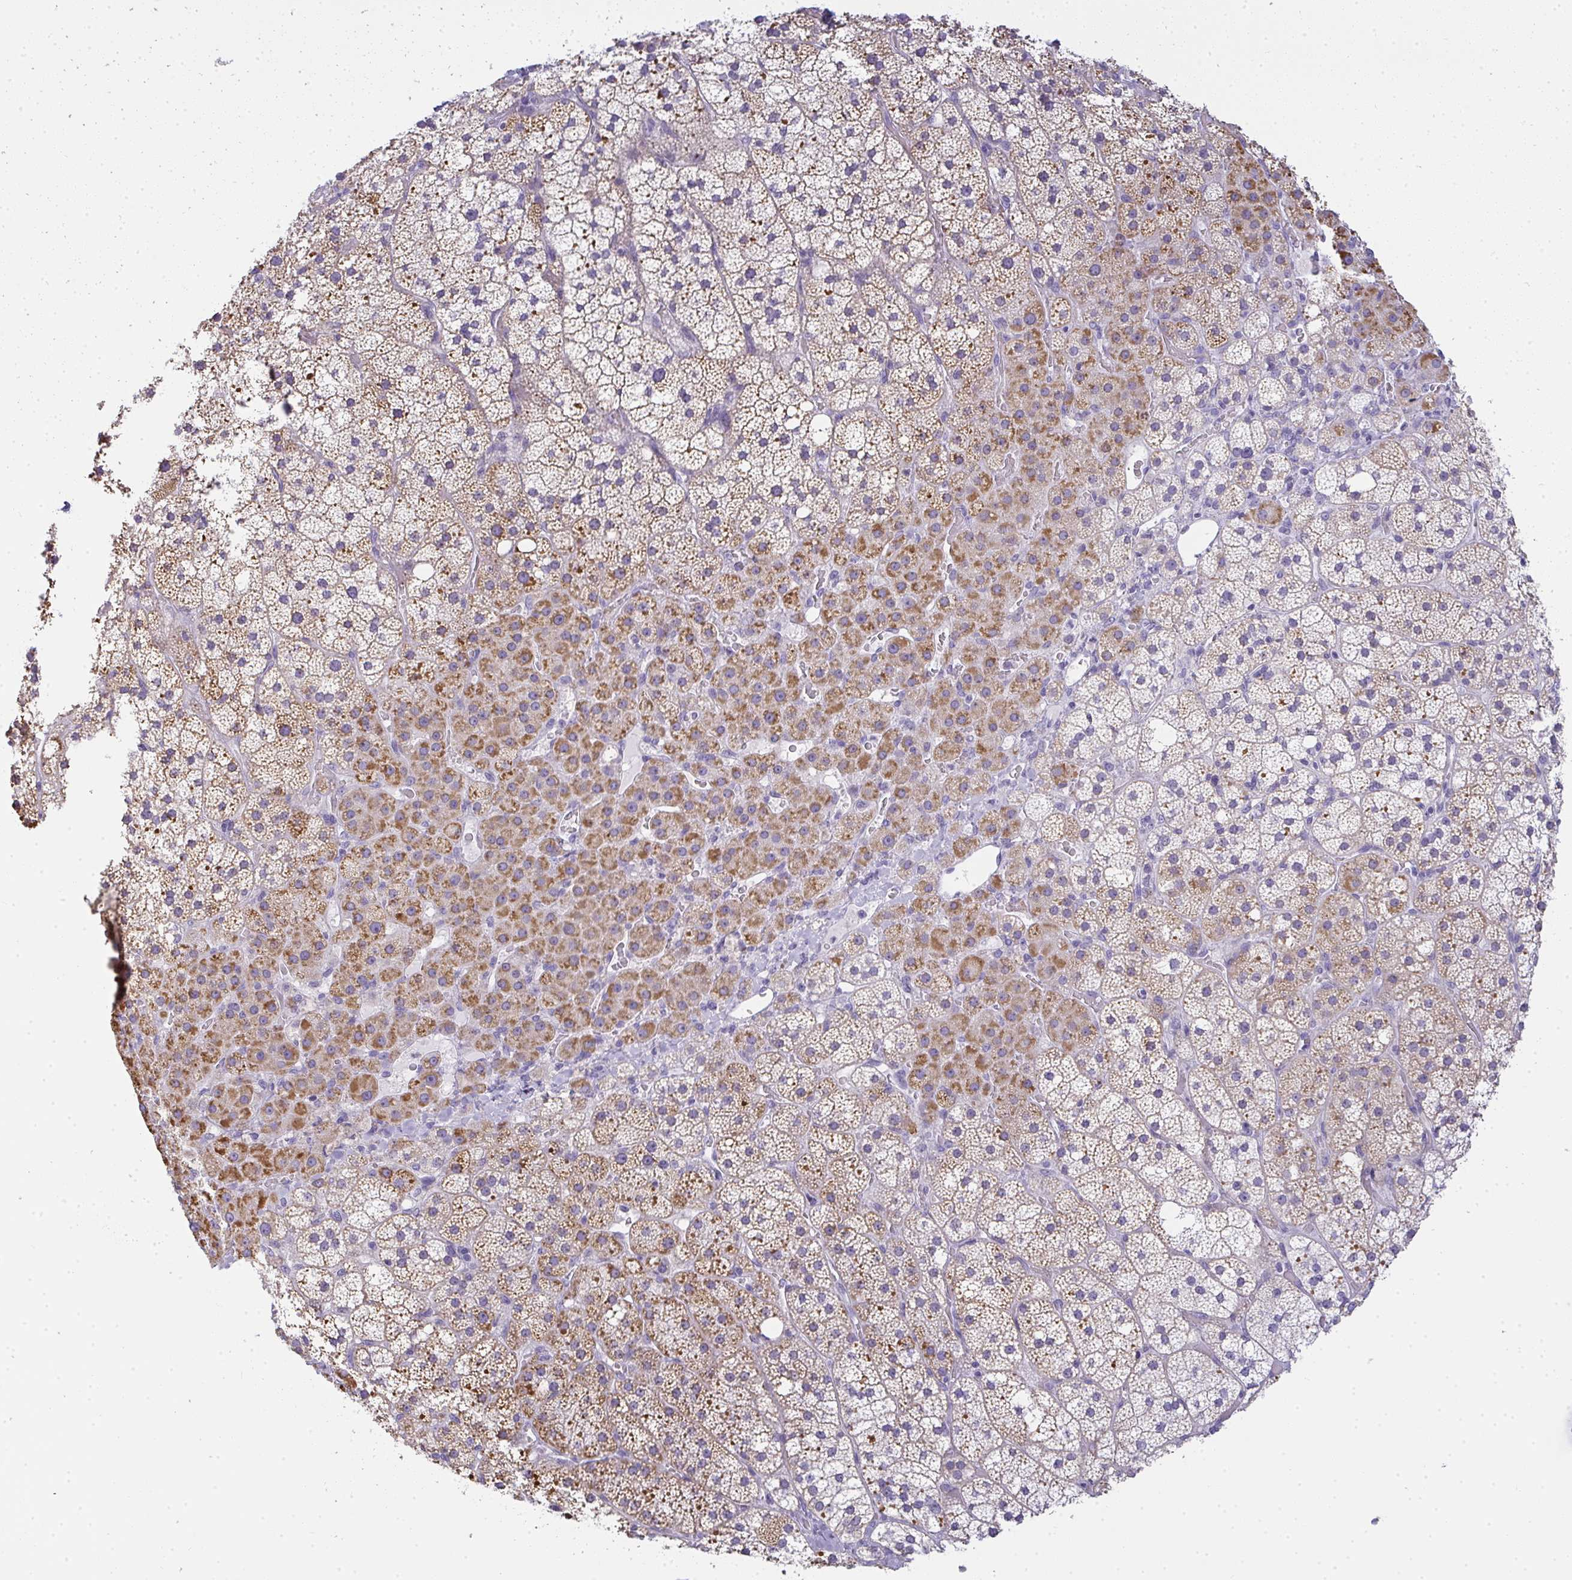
{"staining": {"intensity": "moderate", "quantity": "25%-75%", "location": "cytoplasmic/membranous"}, "tissue": "adrenal gland", "cell_type": "Glandular cells", "image_type": "normal", "snomed": [{"axis": "morphology", "description": "Normal tissue, NOS"}, {"axis": "topography", "description": "Adrenal gland"}], "caption": "Immunohistochemistry histopathology image of unremarkable adrenal gland stained for a protein (brown), which exhibits medium levels of moderate cytoplasmic/membranous staining in about 25%-75% of glandular cells.", "gene": "GSDMB", "patient": {"sex": "male", "age": 53}}